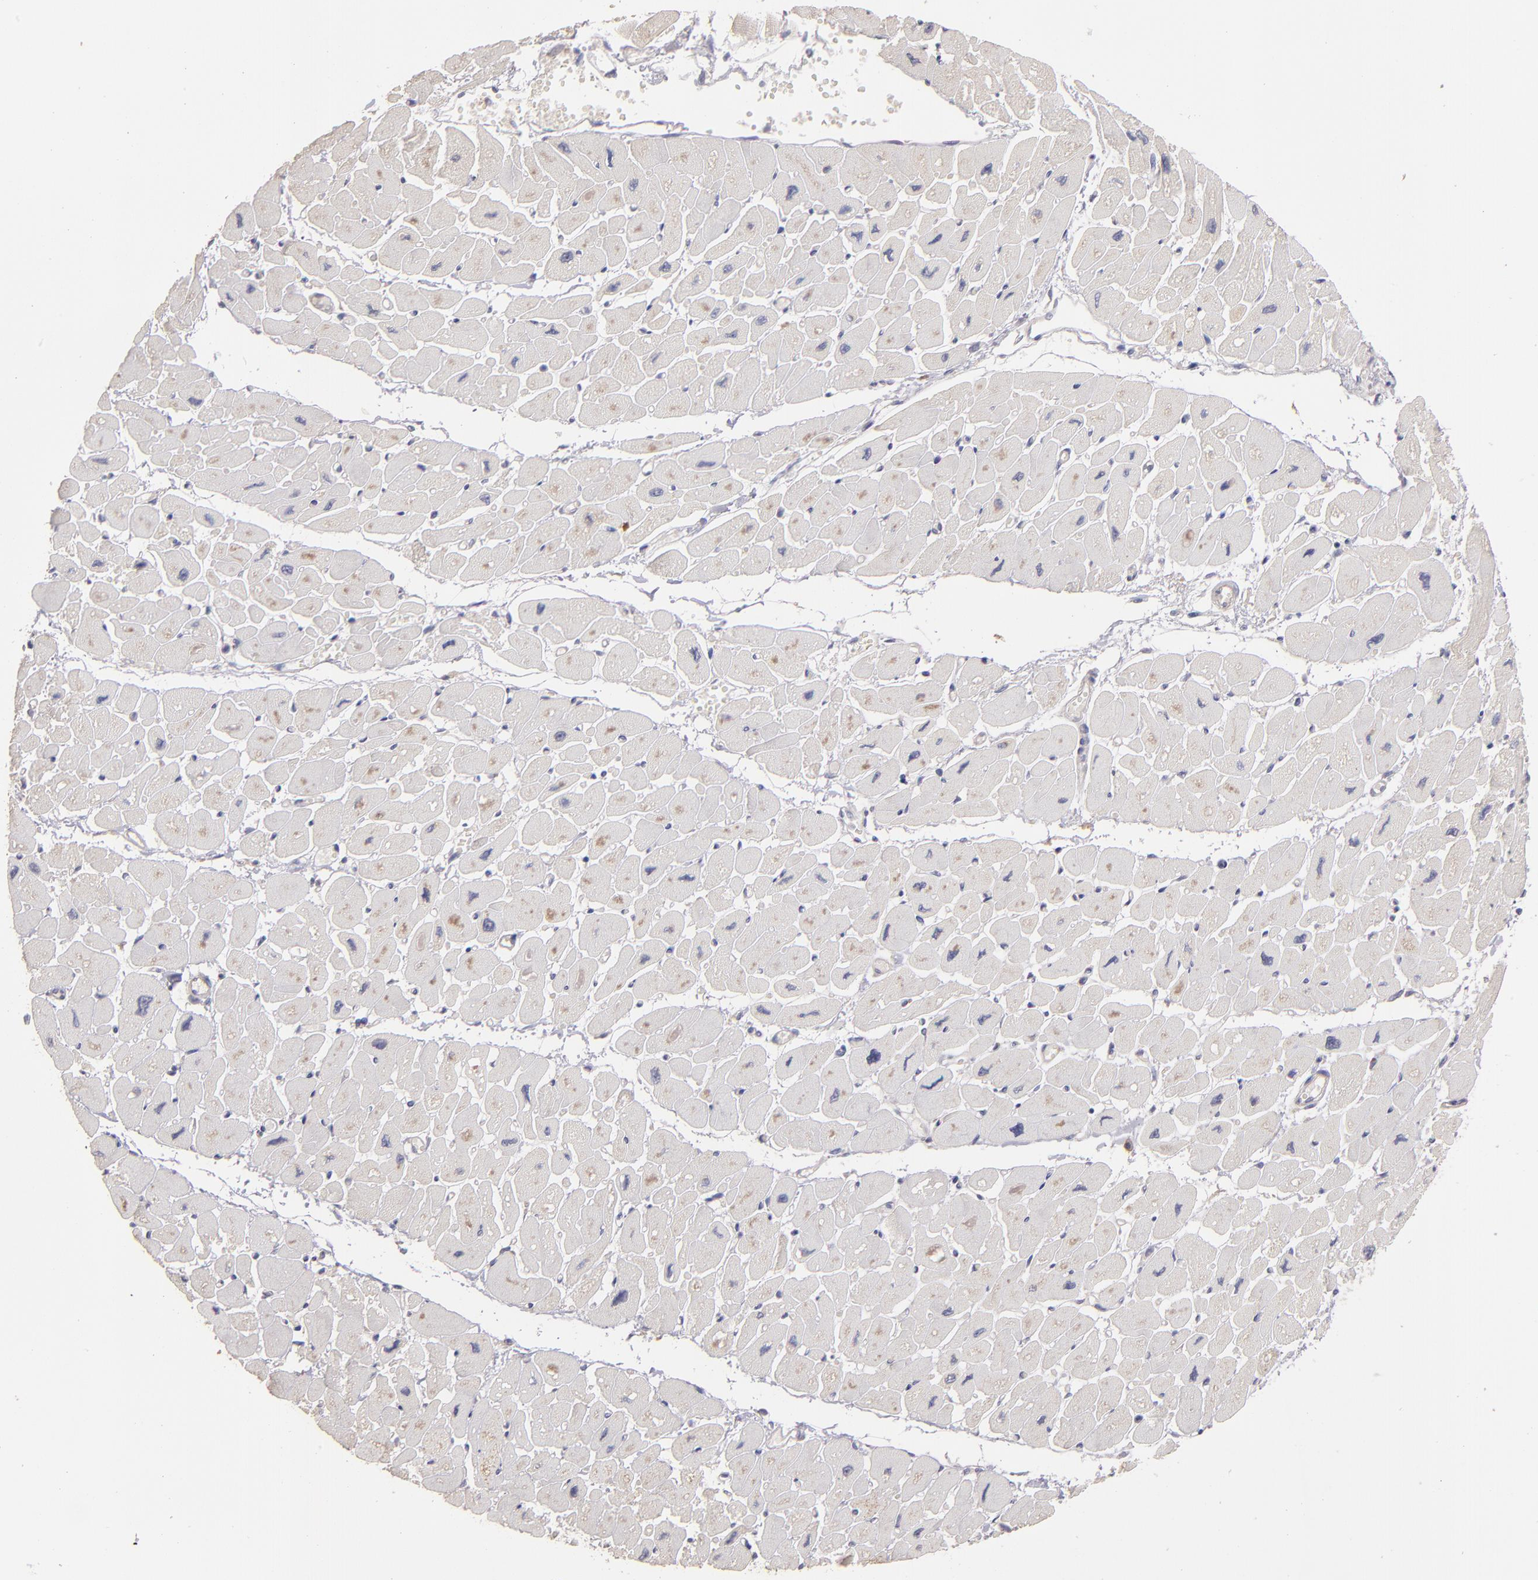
{"staining": {"intensity": "weak", "quantity": "25%-75%", "location": "cytoplasmic/membranous"}, "tissue": "heart muscle", "cell_type": "Cardiomyocytes", "image_type": "normal", "snomed": [{"axis": "morphology", "description": "Normal tissue, NOS"}, {"axis": "topography", "description": "Heart"}], "caption": "Human heart muscle stained for a protein (brown) demonstrates weak cytoplasmic/membranous positive staining in approximately 25%-75% of cardiomyocytes.", "gene": "GNAZ", "patient": {"sex": "female", "age": 54}}